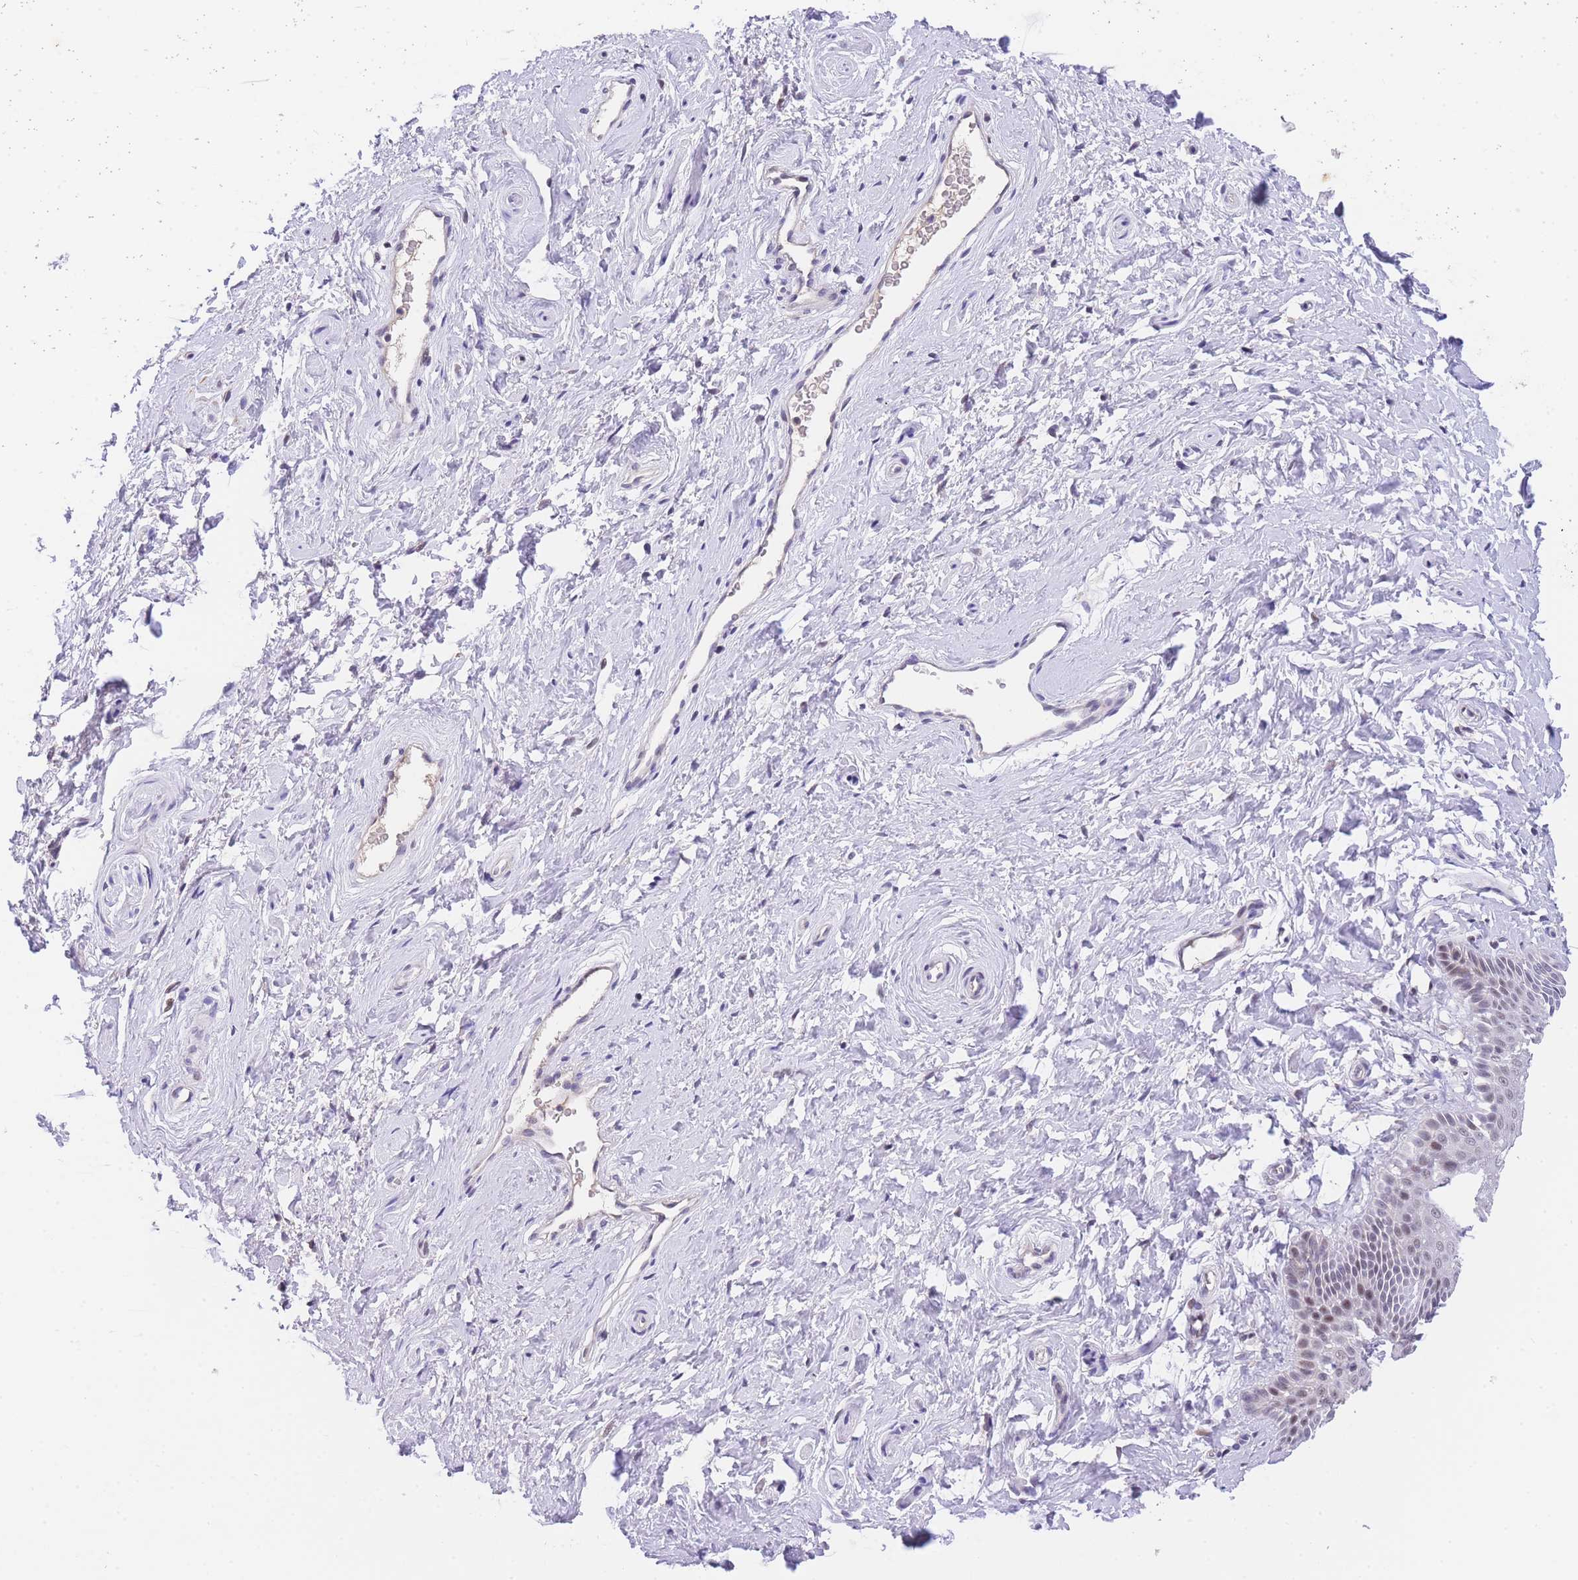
{"staining": {"intensity": "weak", "quantity": "25%-75%", "location": "nuclear"}, "tissue": "vagina", "cell_type": "Squamous epithelial cells", "image_type": "normal", "snomed": [{"axis": "morphology", "description": "Normal tissue, NOS"}, {"axis": "topography", "description": "Vagina"}, {"axis": "topography", "description": "Cervix"}], "caption": "Vagina stained with a protein marker reveals weak staining in squamous epithelial cells.", "gene": "SLC35F2", "patient": {"sex": "female", "age": 40}}